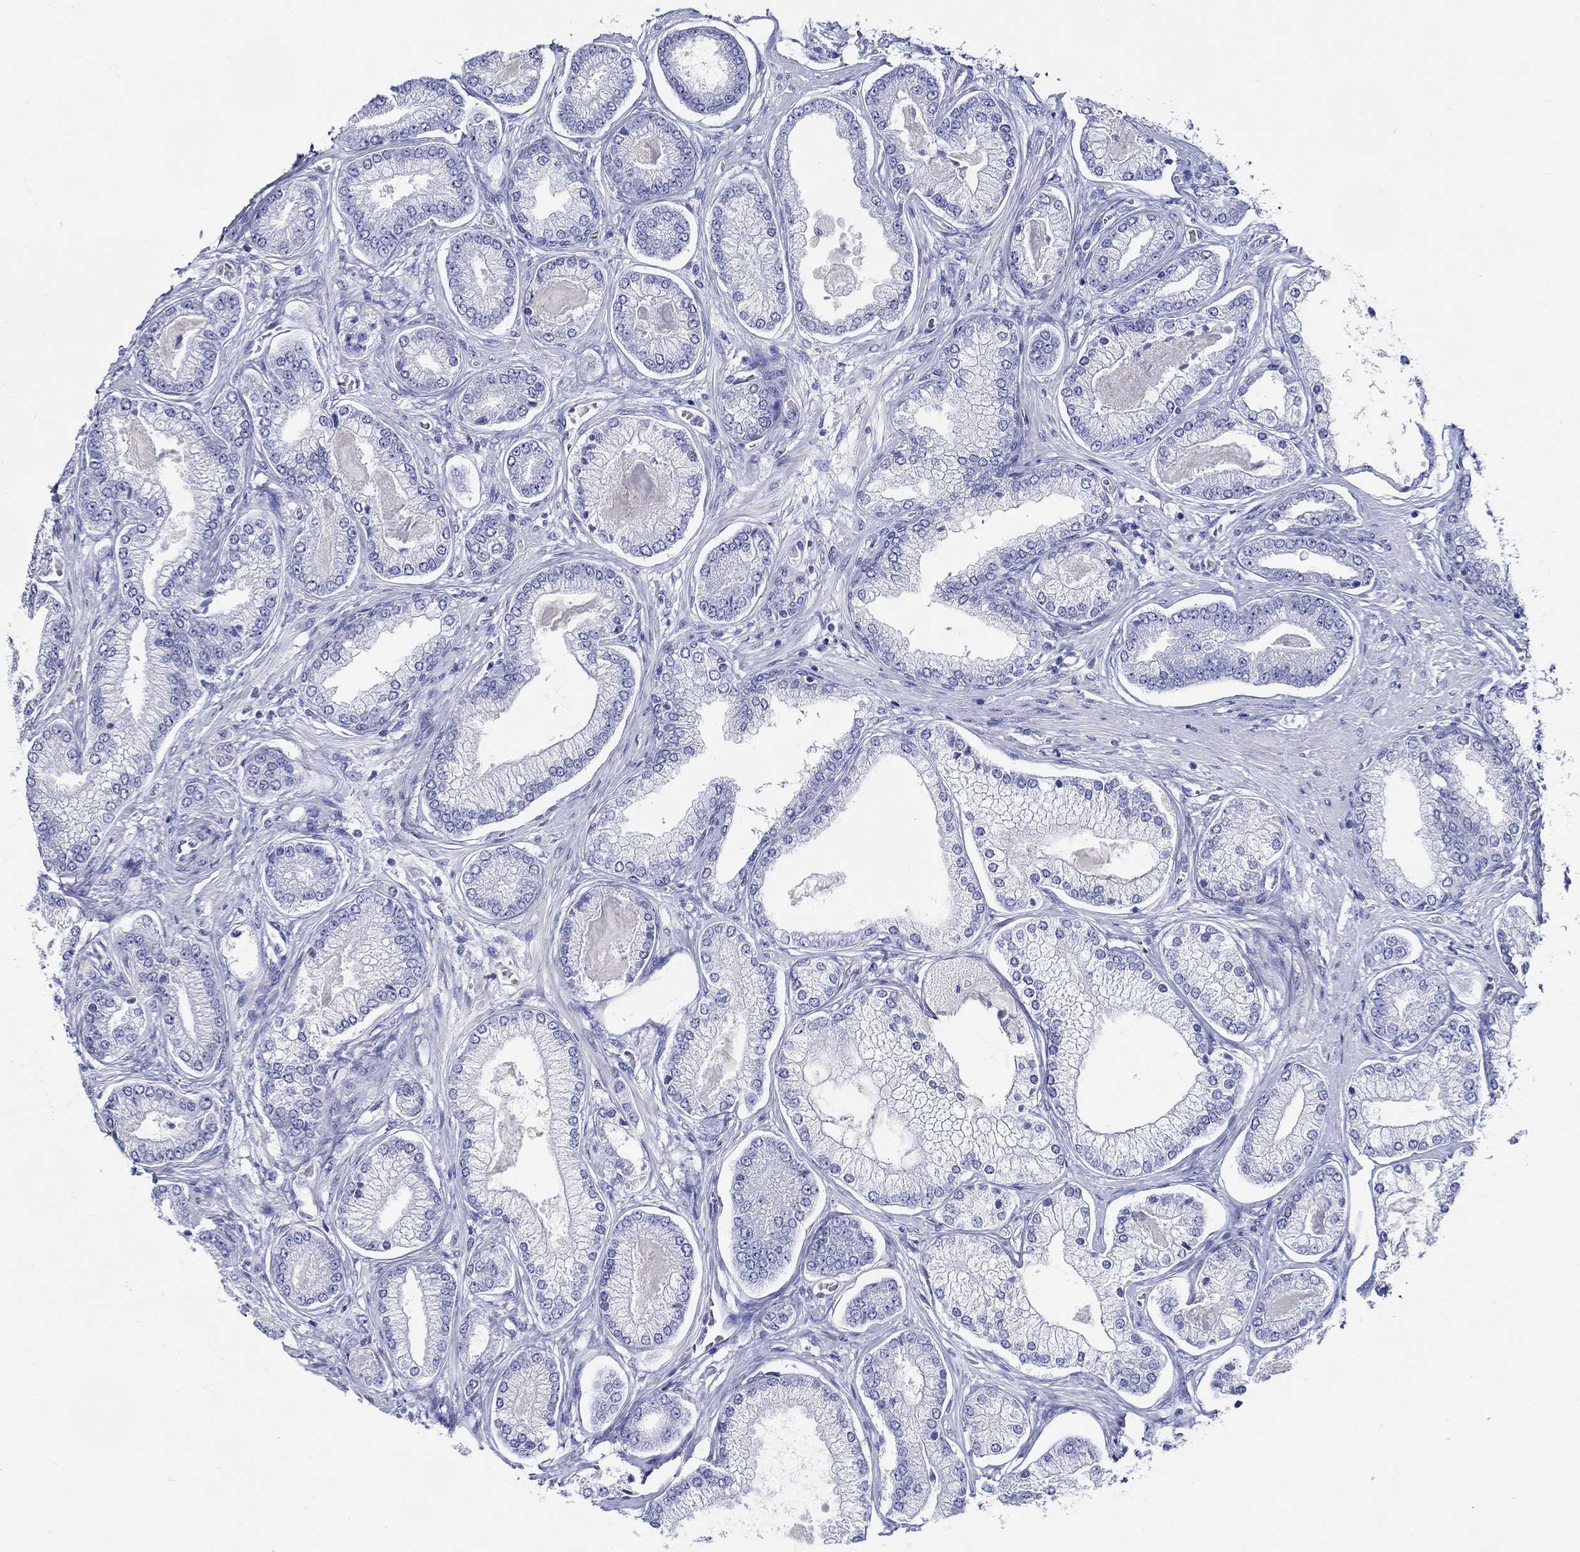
{"staining": {"intensity": "negative", "quantity": "none", "location": "none"}, "tissue": "prostate cancer", "cell_type": "Tumor cells", "image_type": "cancer", "snomed": [{"axis": "morphology", "description": "Adenocarcinoma, Low grade"}, {"axis": "topography", "description": "Prostate"}], "caption": "This is an IHC histopathology image of adenocarcinoma (low-grade) (prostate). There is no expression in tumor cells.", "gene": "FBXO2", "patient": {"sex": "male", "age": 57}}